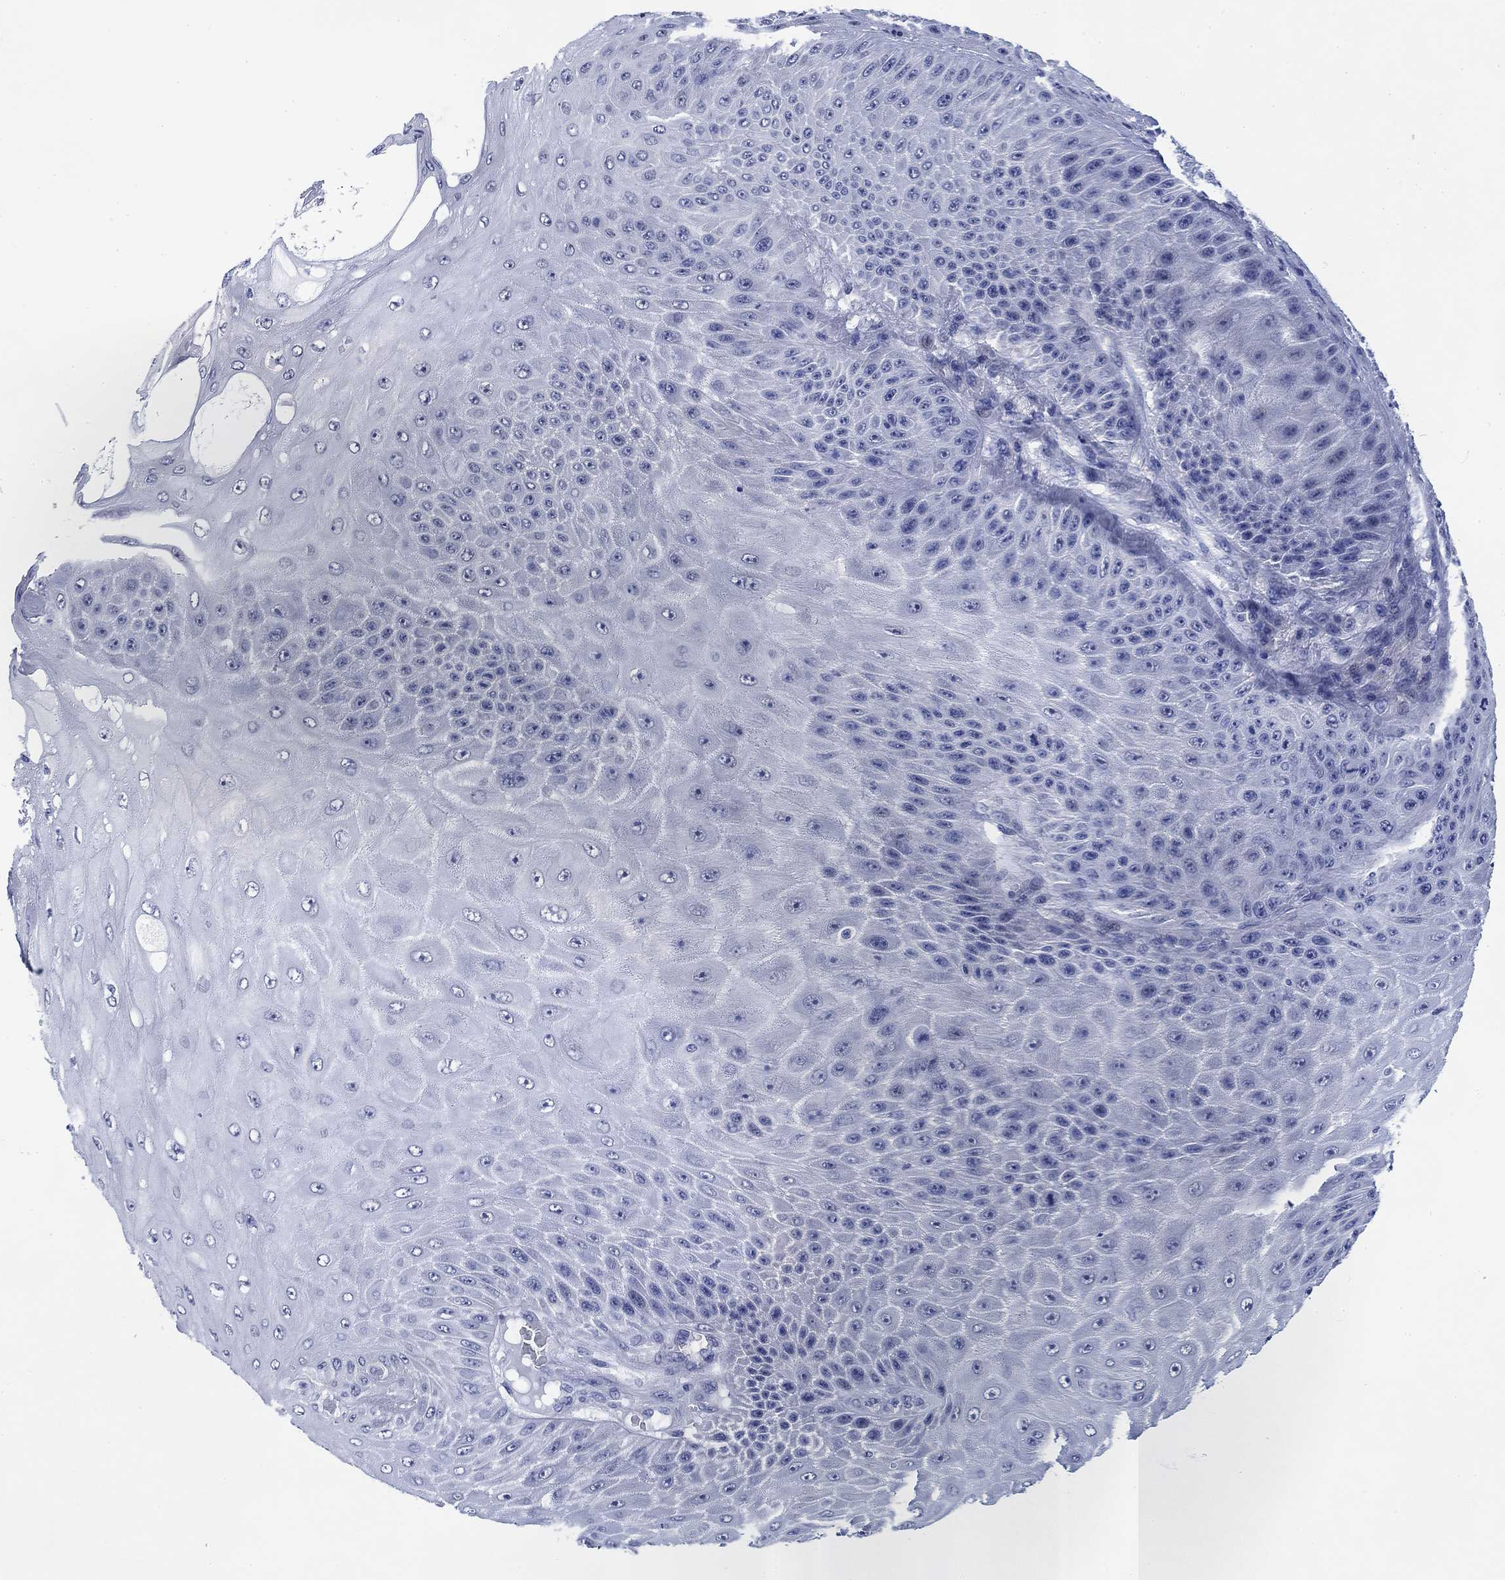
{"staining": {"intensity": "negative", "quantity": "none", "location": "none"}, "tissue": "skin cancer", "cell_type": "Tumor cells", "image_type": "cancer", "snomed": [{"axis": "morphology", "description": "Squamous cell carcinoma, NOS"}, {"axis": "topography", "description": "Skin"}], "caption": "This is an immunohistochemistry (IHC) micrograph of human skin cancer (squamous cell carcinoma). There is no positivity in tumor cells.", "gene": "DAZL", "patient": {"sex": "male", "age": 62}}